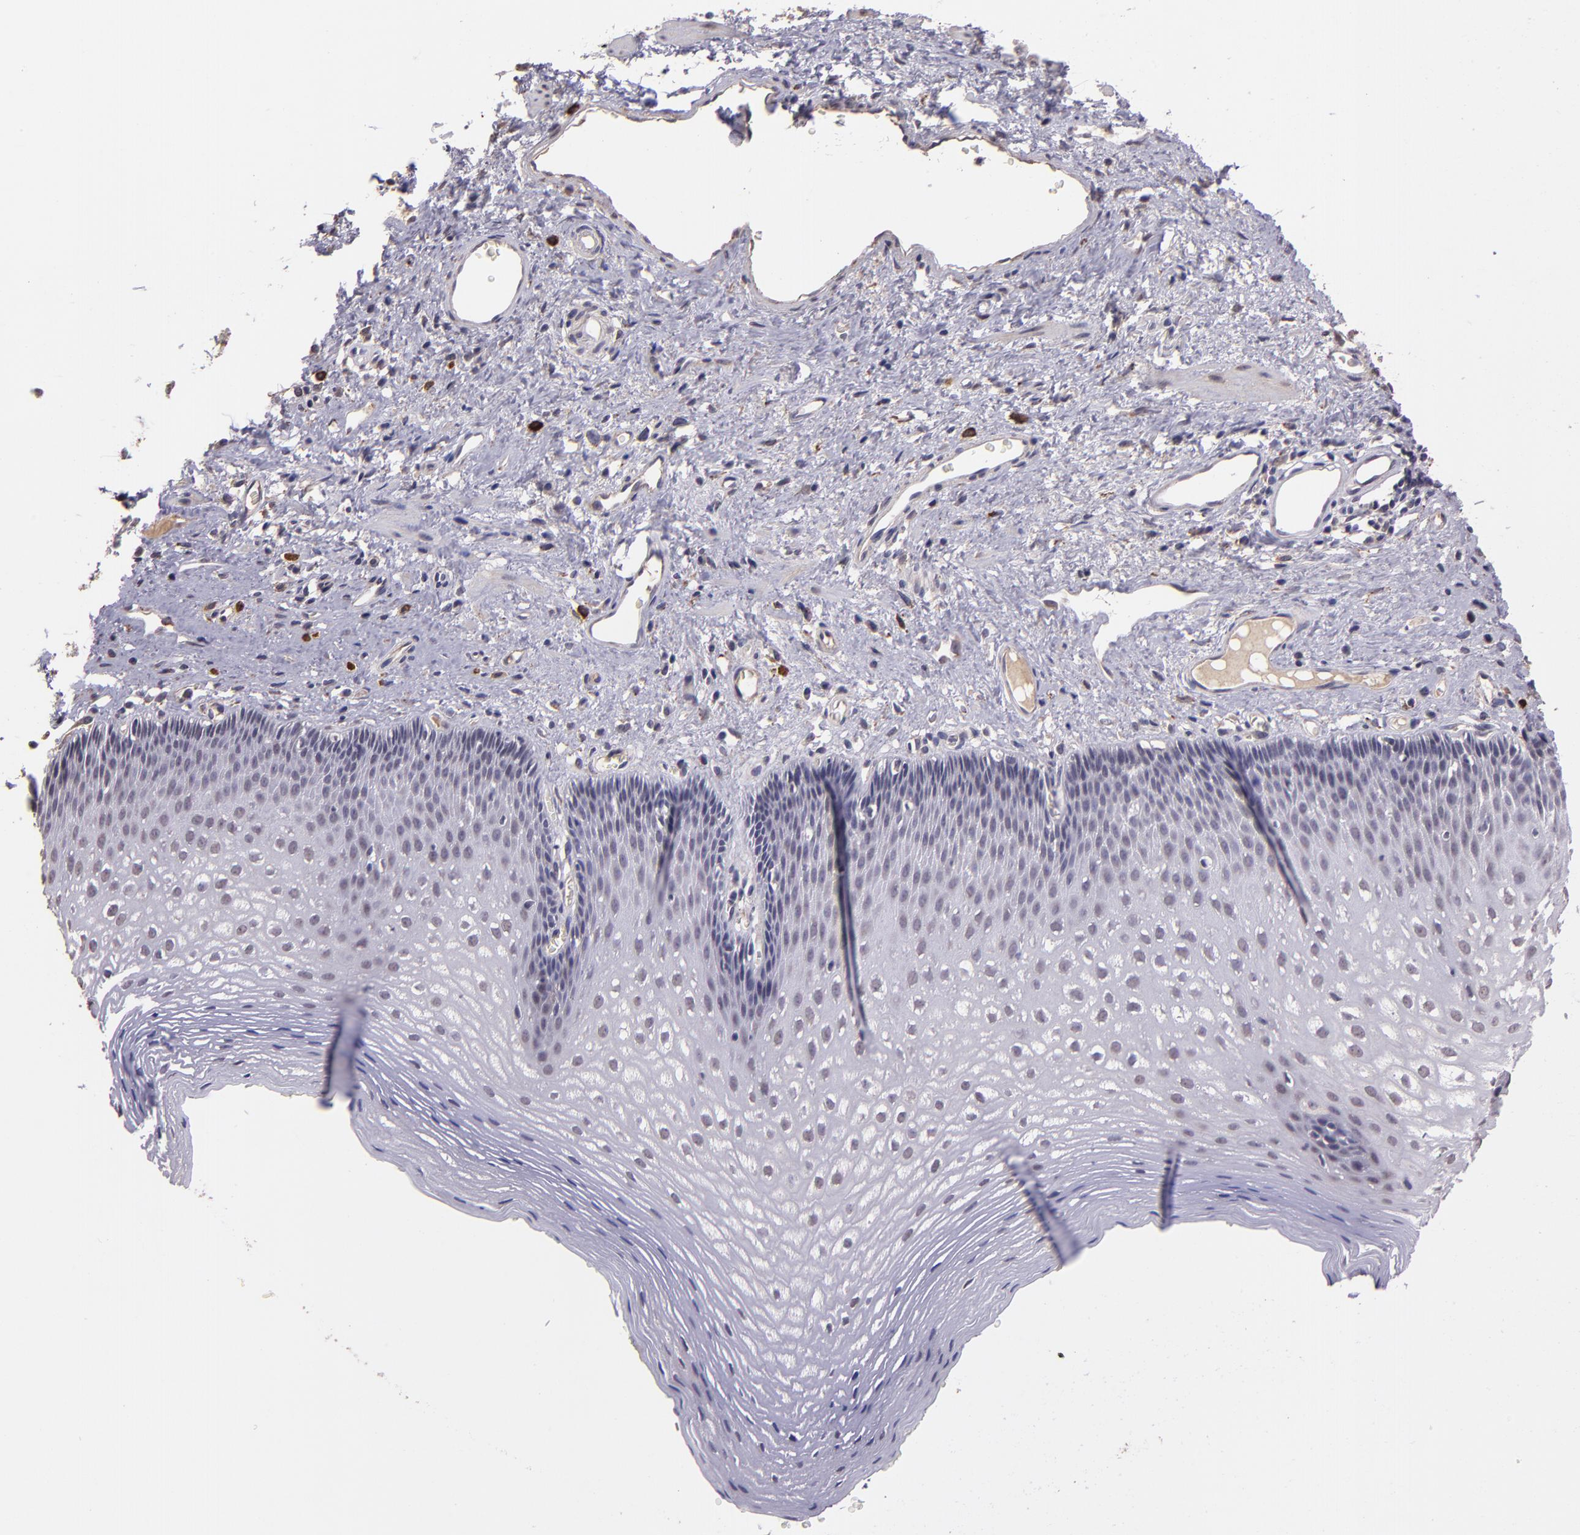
{"staining": {"intensity": "negative", "quantity": "none", "location": "none"}, "tissue": "esophagus", "cell_type": "Squamous epithelial cells", "image_type": "normal", "snomed": [{"axis": "morphology", "description": "Normal tissue, NOS"}, {"axis": "topography", "description": "Esophagus"}], "caption": "IHC image of normal human esophagus stained for a protein (brown), which demonstrates no expression in squamous epithelial cells. (Stains: DAB immunohistochemistry with hematoxylin counter stain, Microscopy: brightfield microscopy at high magnification).", "gene": "TAF7L", "patient": {"sex": "female", "age": 70}}